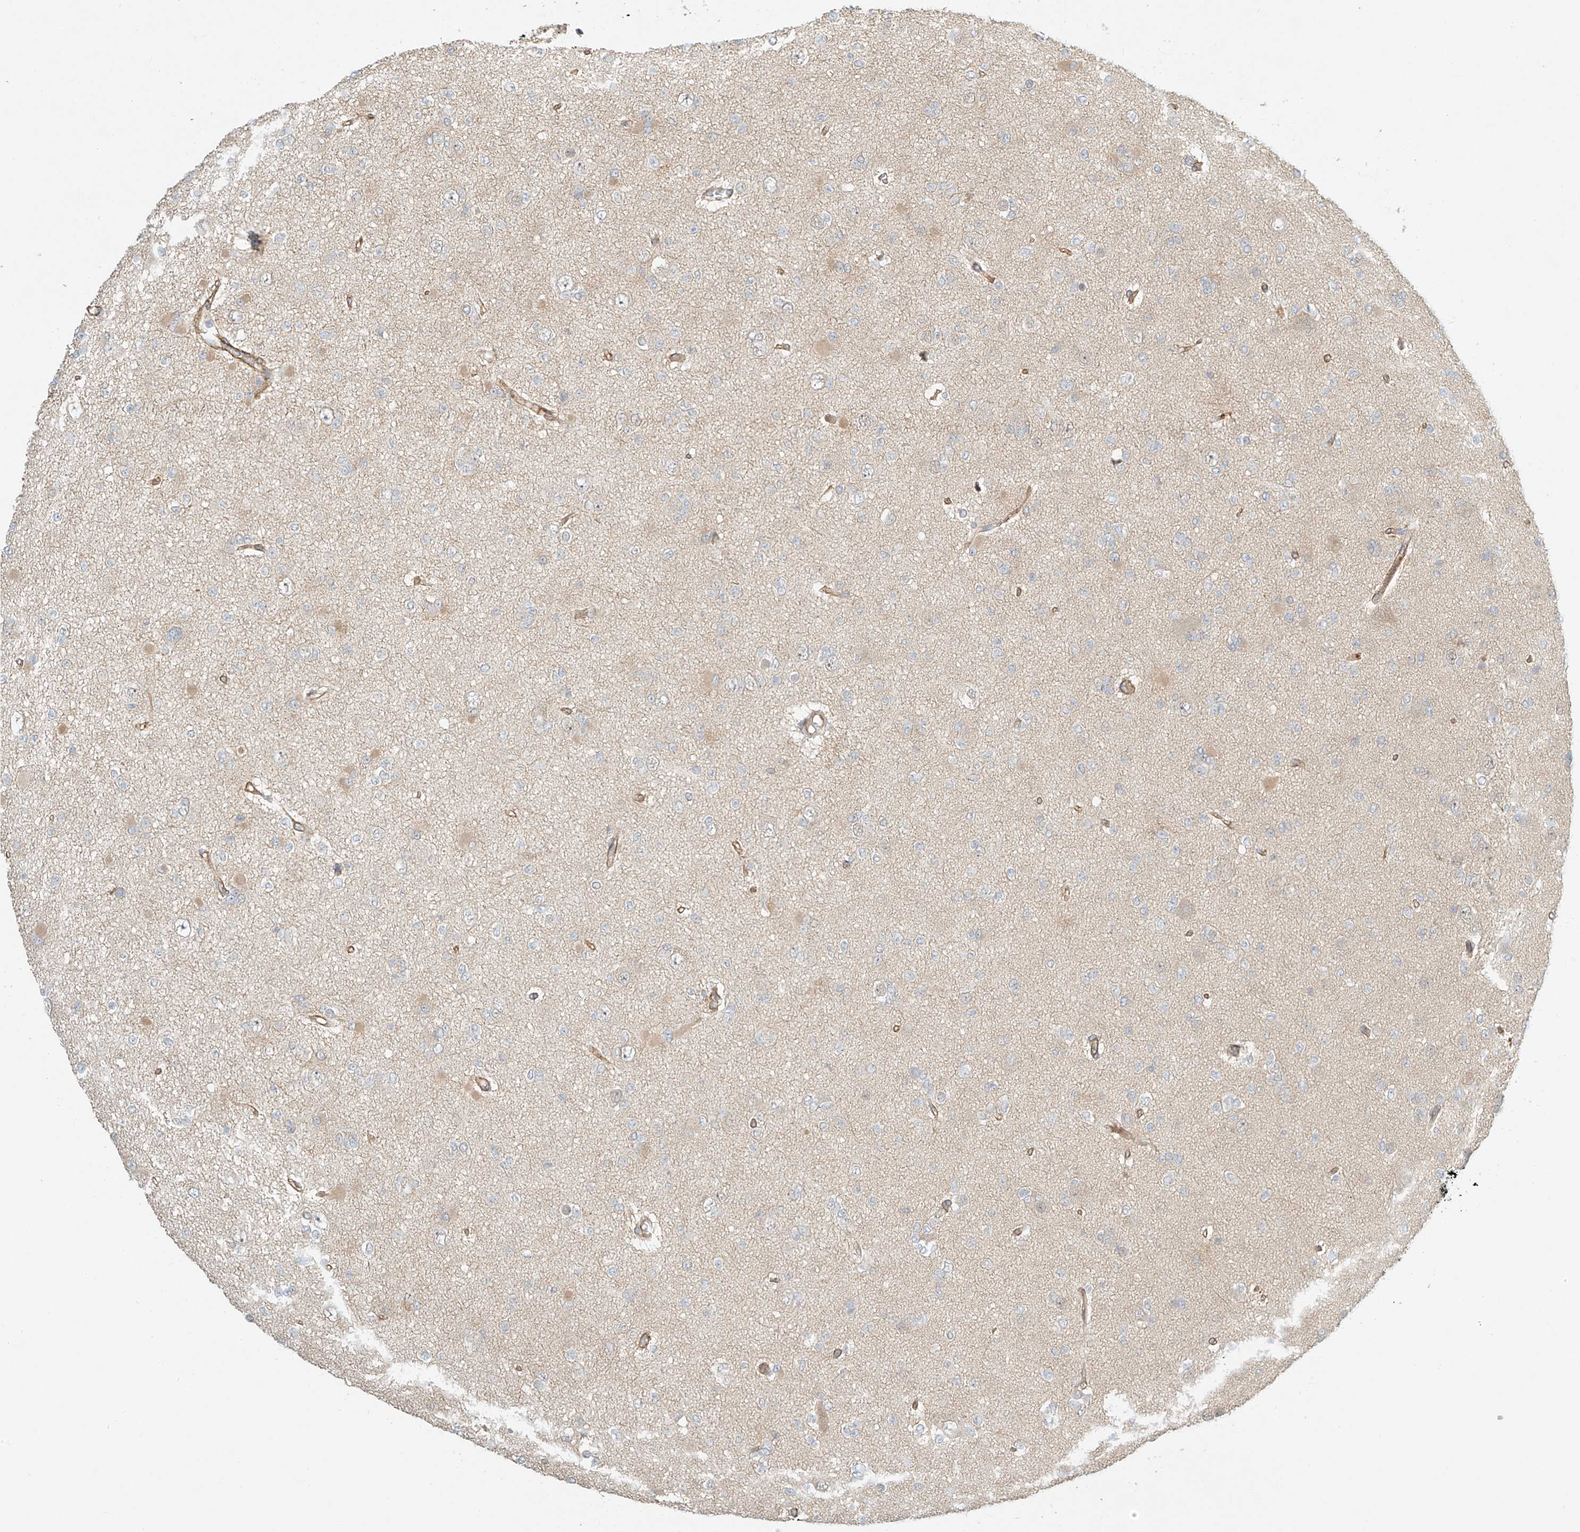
{"staining": {"intensity": "negative", "quantity": "none", "location": "none"}, "tissue": "glioma", "cell_type": "Tumor cells", "image_type": "cancer", "snomed": [{"axis": "morphology", "description": "Glioma, malignant, Low grade"}, {"axis": "topography", "description": "Brain"}], "caption": "High magnification brightfield microscopy of malignant low-grade glioma stained with DAB (3,3'-diaminobenzidine) (brown) and counterstained with hematoxylin (blue): tumor cells show no significant expression.", "gene": "CSMD3", "patient": {"sex": "female", "age": 22}}